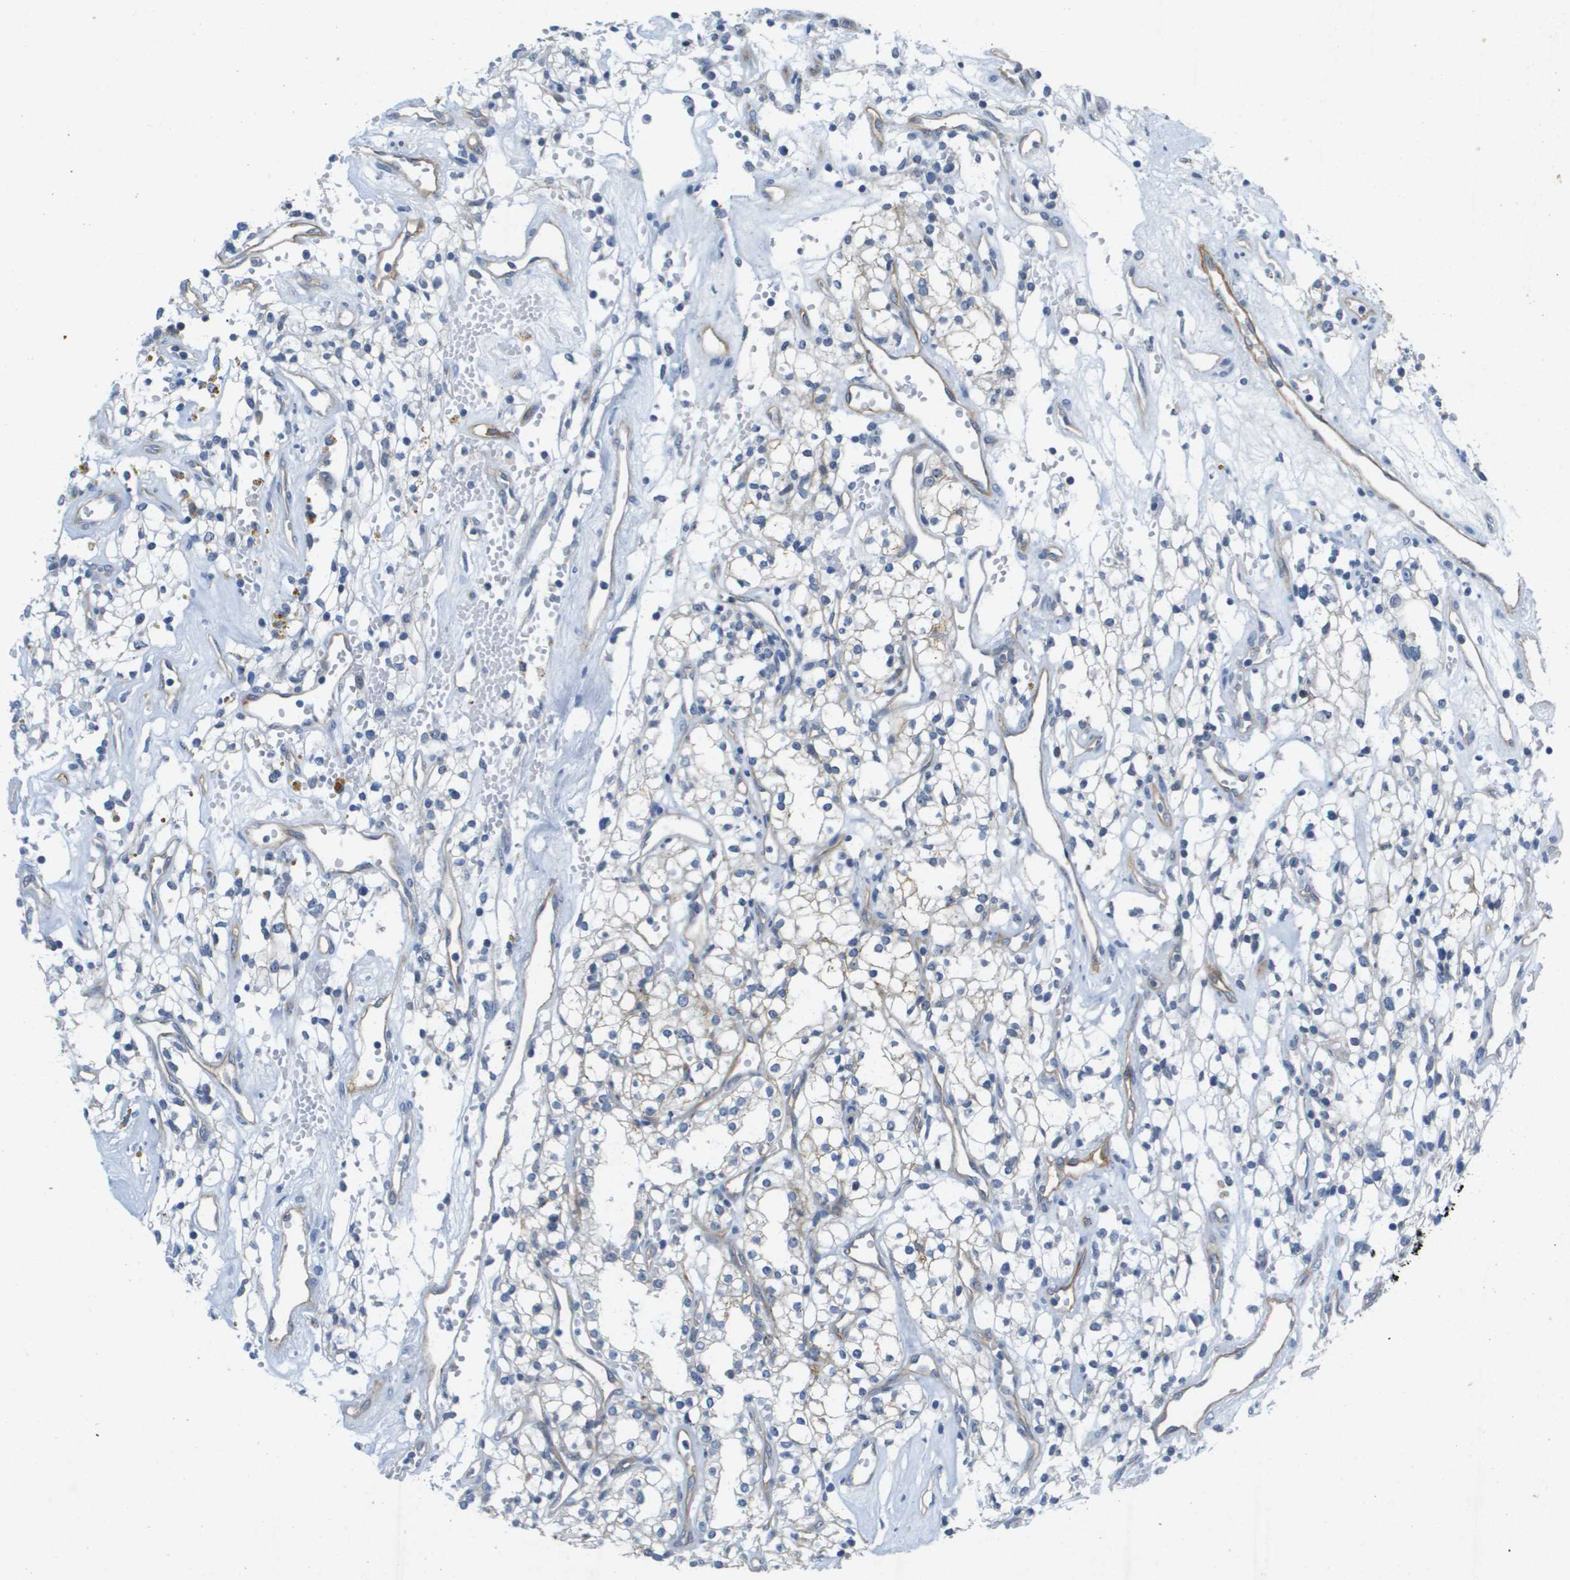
{"staining": {"intensity": "weak", "quantity": "<25%", "location": "cytoplasmic/membranous"}, "tissue": "renal cancer", "cell_type": "Tumor cells", "image_type": "cancer", "snomed": [{"axis": "morphology", "description": "Adenocarcinoma, NOS"}, {"axis": "topography", "description": "Kidney"}], "caption": "Tumor cells show no significant expression in renal cancer (adenocarcinoma).", "gene": "ITGA6", "patient": {"sex": "male", "age": 59}}